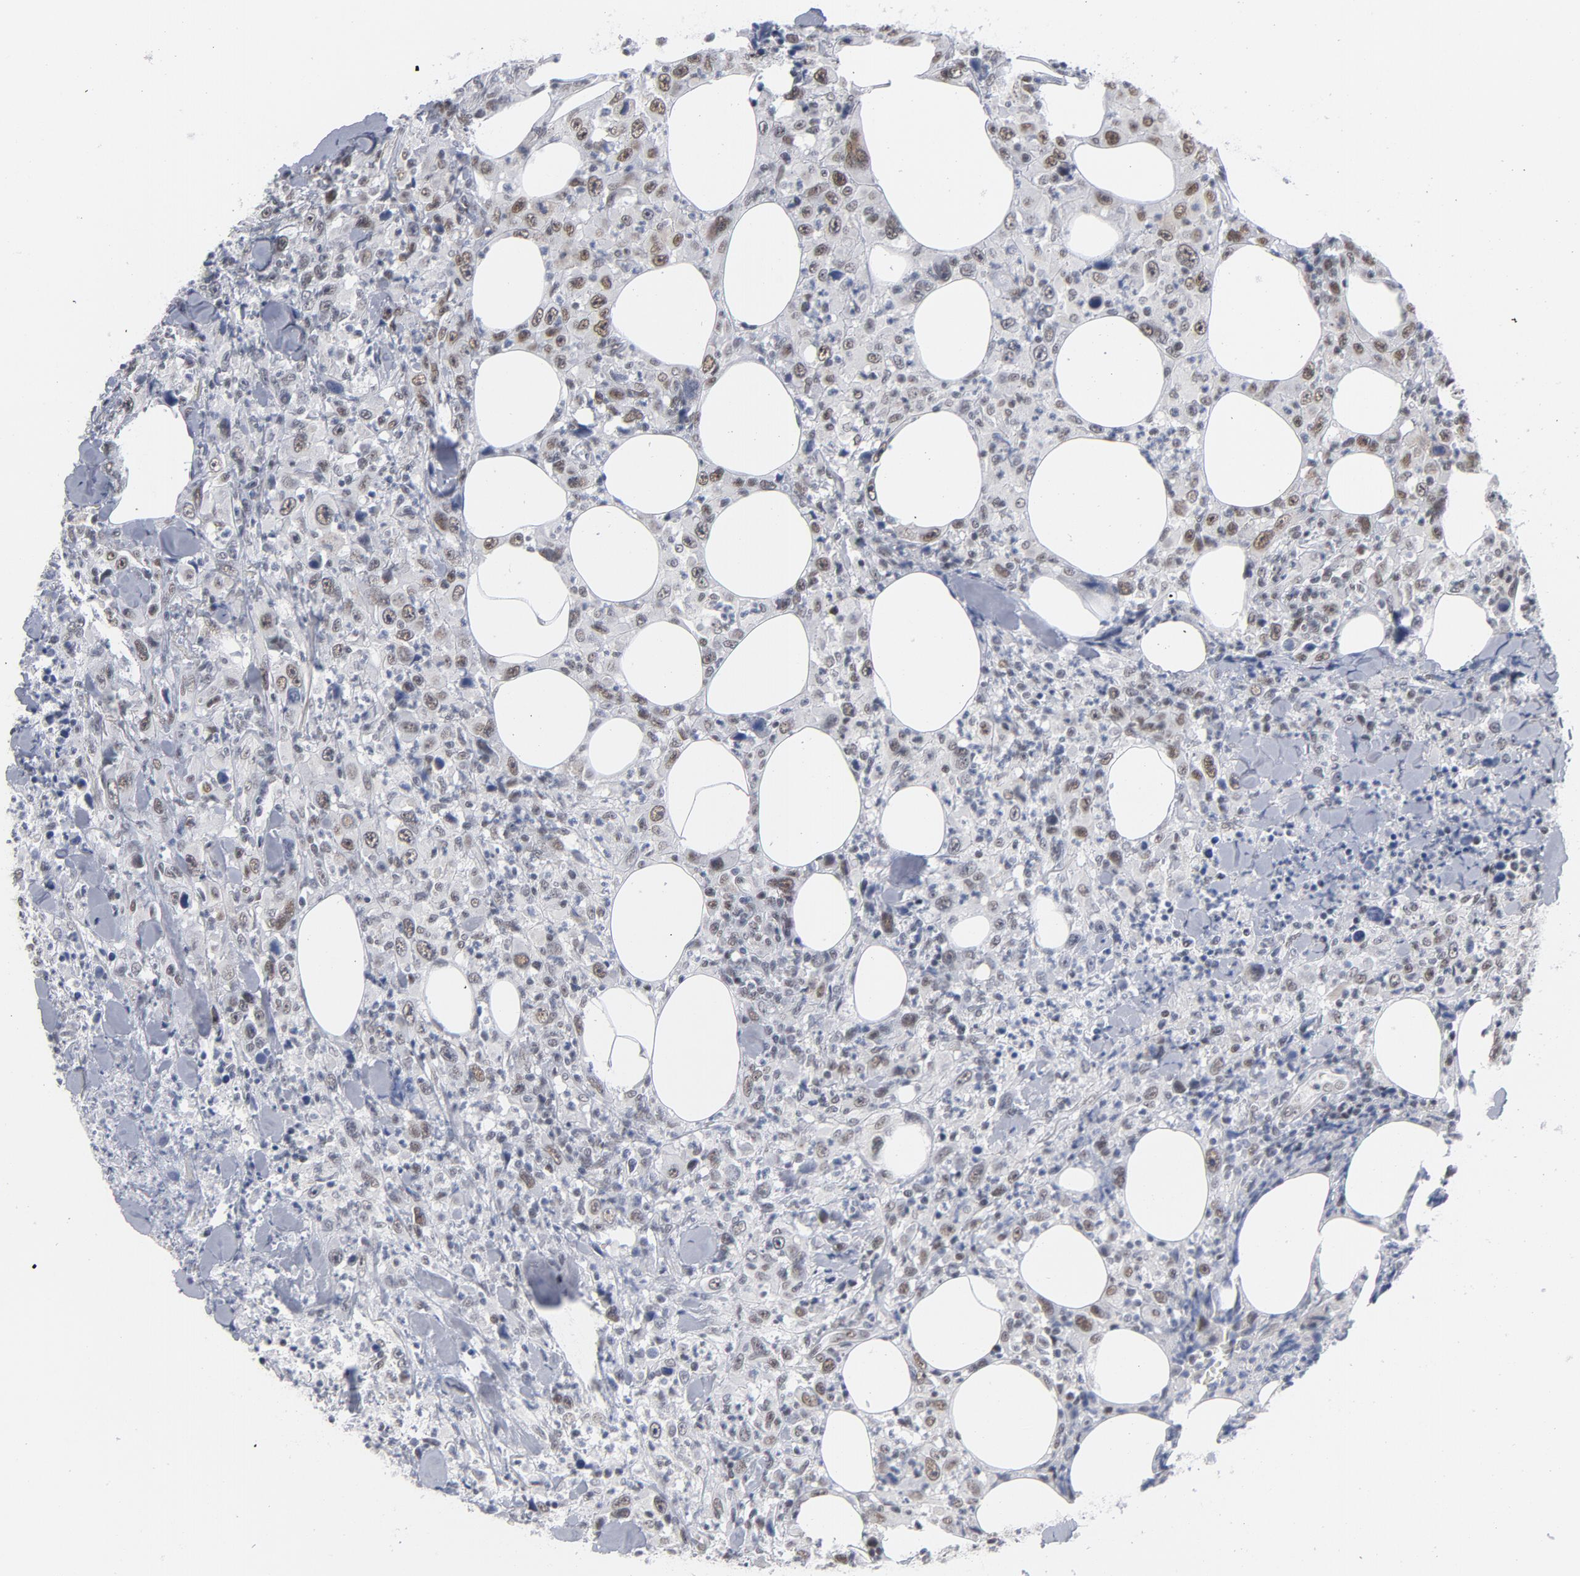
{"staining": {"intensity": "moderate", "quantity": "25%-75%", "location": "nuclear"}, "tissue": "thyroid cancer", "cell_type": "Tumor cells", "image_type": "cancer", "snomed": [{"axis": "morphology", "description": "Carcinoma, NOS"}, {"axis": "topography", "description": "Thyroid gland"}], "caption": "The immunohistochemical stain highlights moderate nuclear positivity in tumor cells of thyroid cancer (carcinoma) tissue.", "gene": "BAP1", "patient": {"sex": "female", "age": 77}}